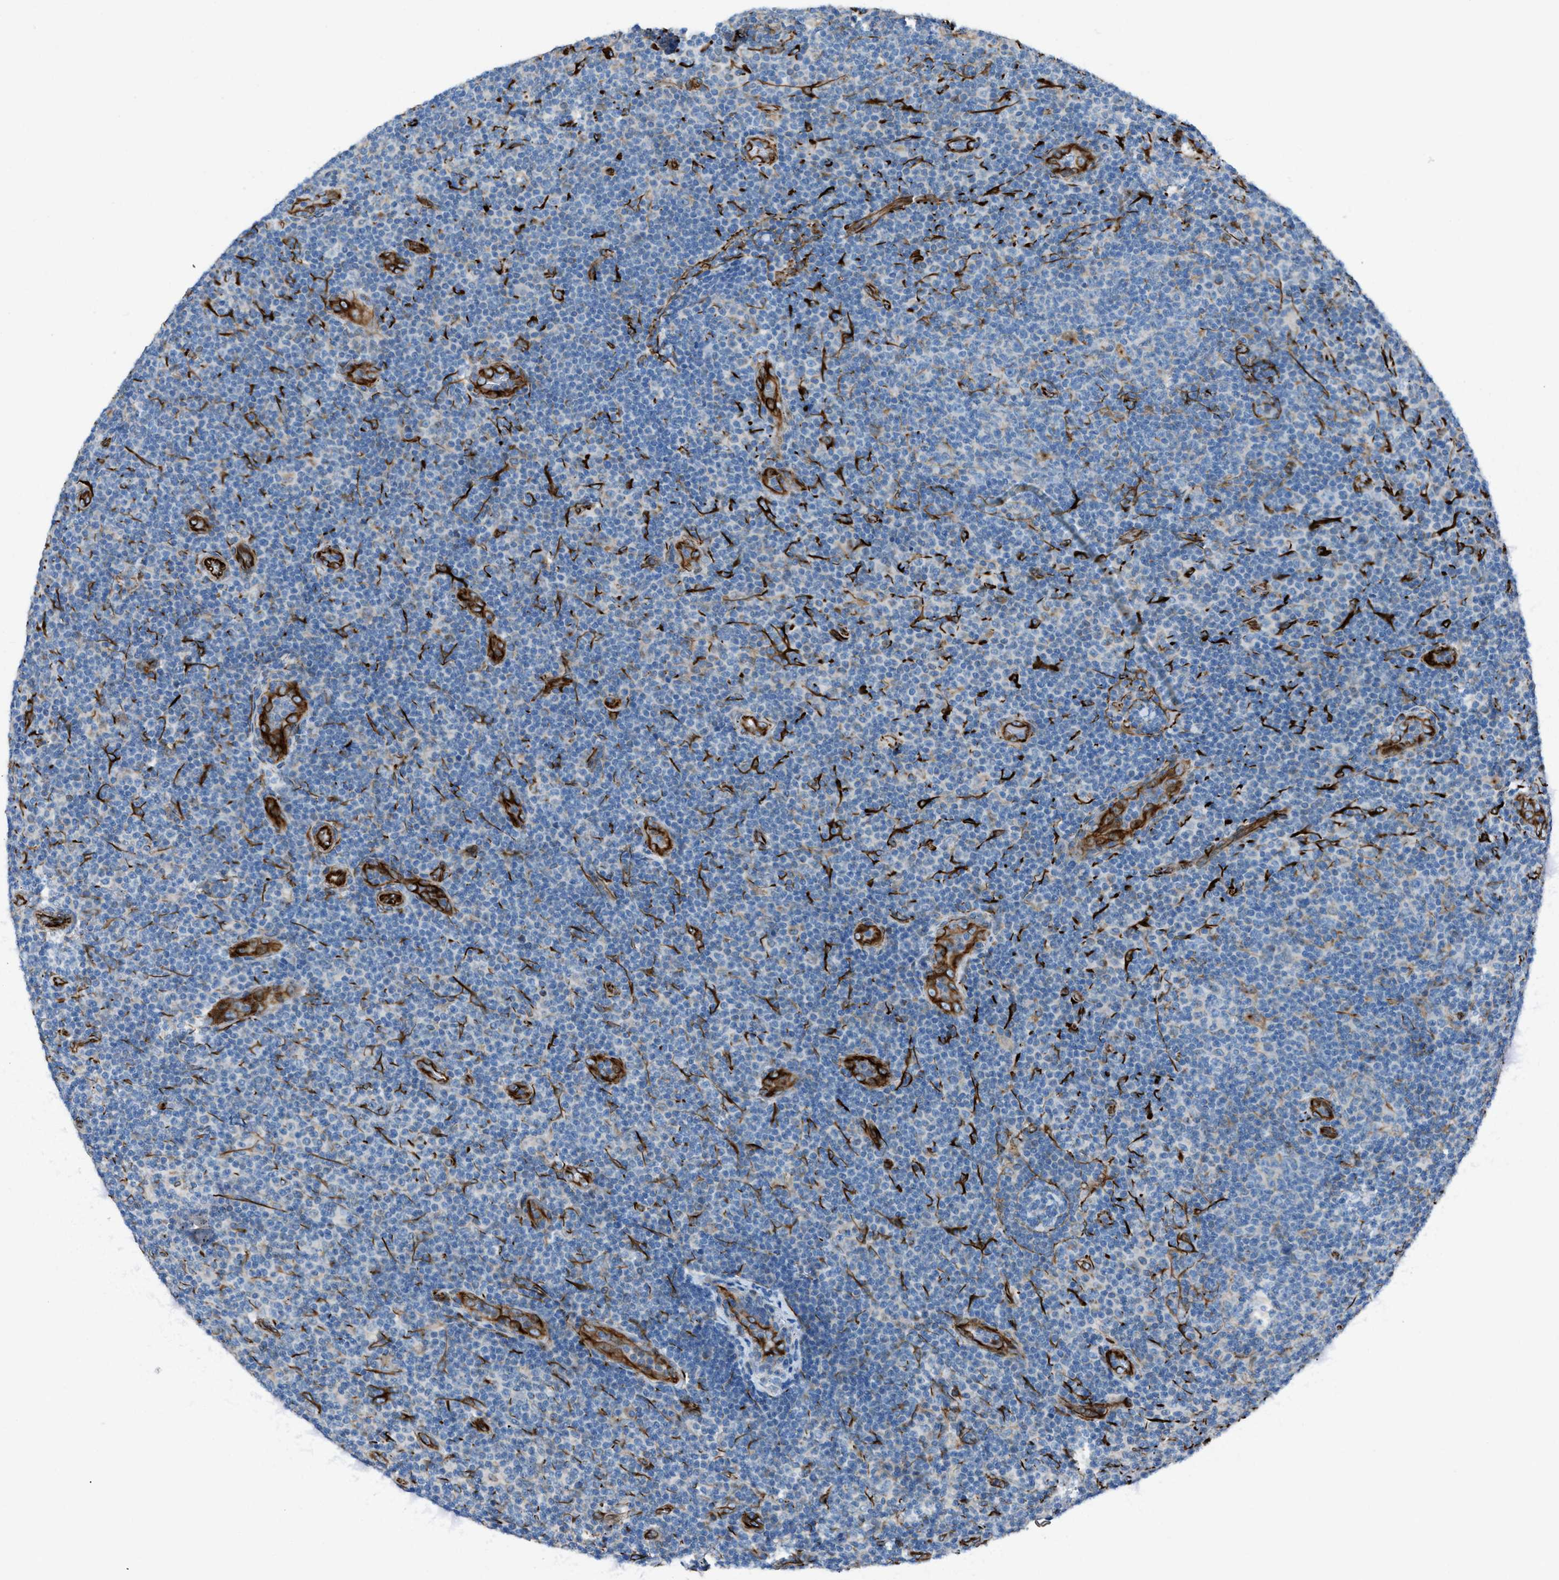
{"staining": {"intensity": "moderate", "quantity": "<25%", "location": "cytoplasmic/membranous"}, "tissue": "lymphoma", "cell_type": "Tumor cells", "image_type": "cancer", "snomed": [{"axis": "morphology", "description": "Malignant lymphoma, non-Hodgkin's type, Low grade"}, {"axis": "topography", "description": "Lymph node"}], "caption": "High-magnification brightfield microscopy of lymphoma stained with DAB (3,3'-diaminobenzidine) (brown) and counterstained with hematoxylin (blue). tumor cells exhibit moderate cytoplasmic/membranous staining is seen in about<25% of cells. The staining was performed using DAB (3,3'-diaminobenzidine), with brown indicating positive protein expression. Nuclei are stained blue with hematoxylin.", "gene": "CABP7", "patient": {"sex": "male", "age": 83}}